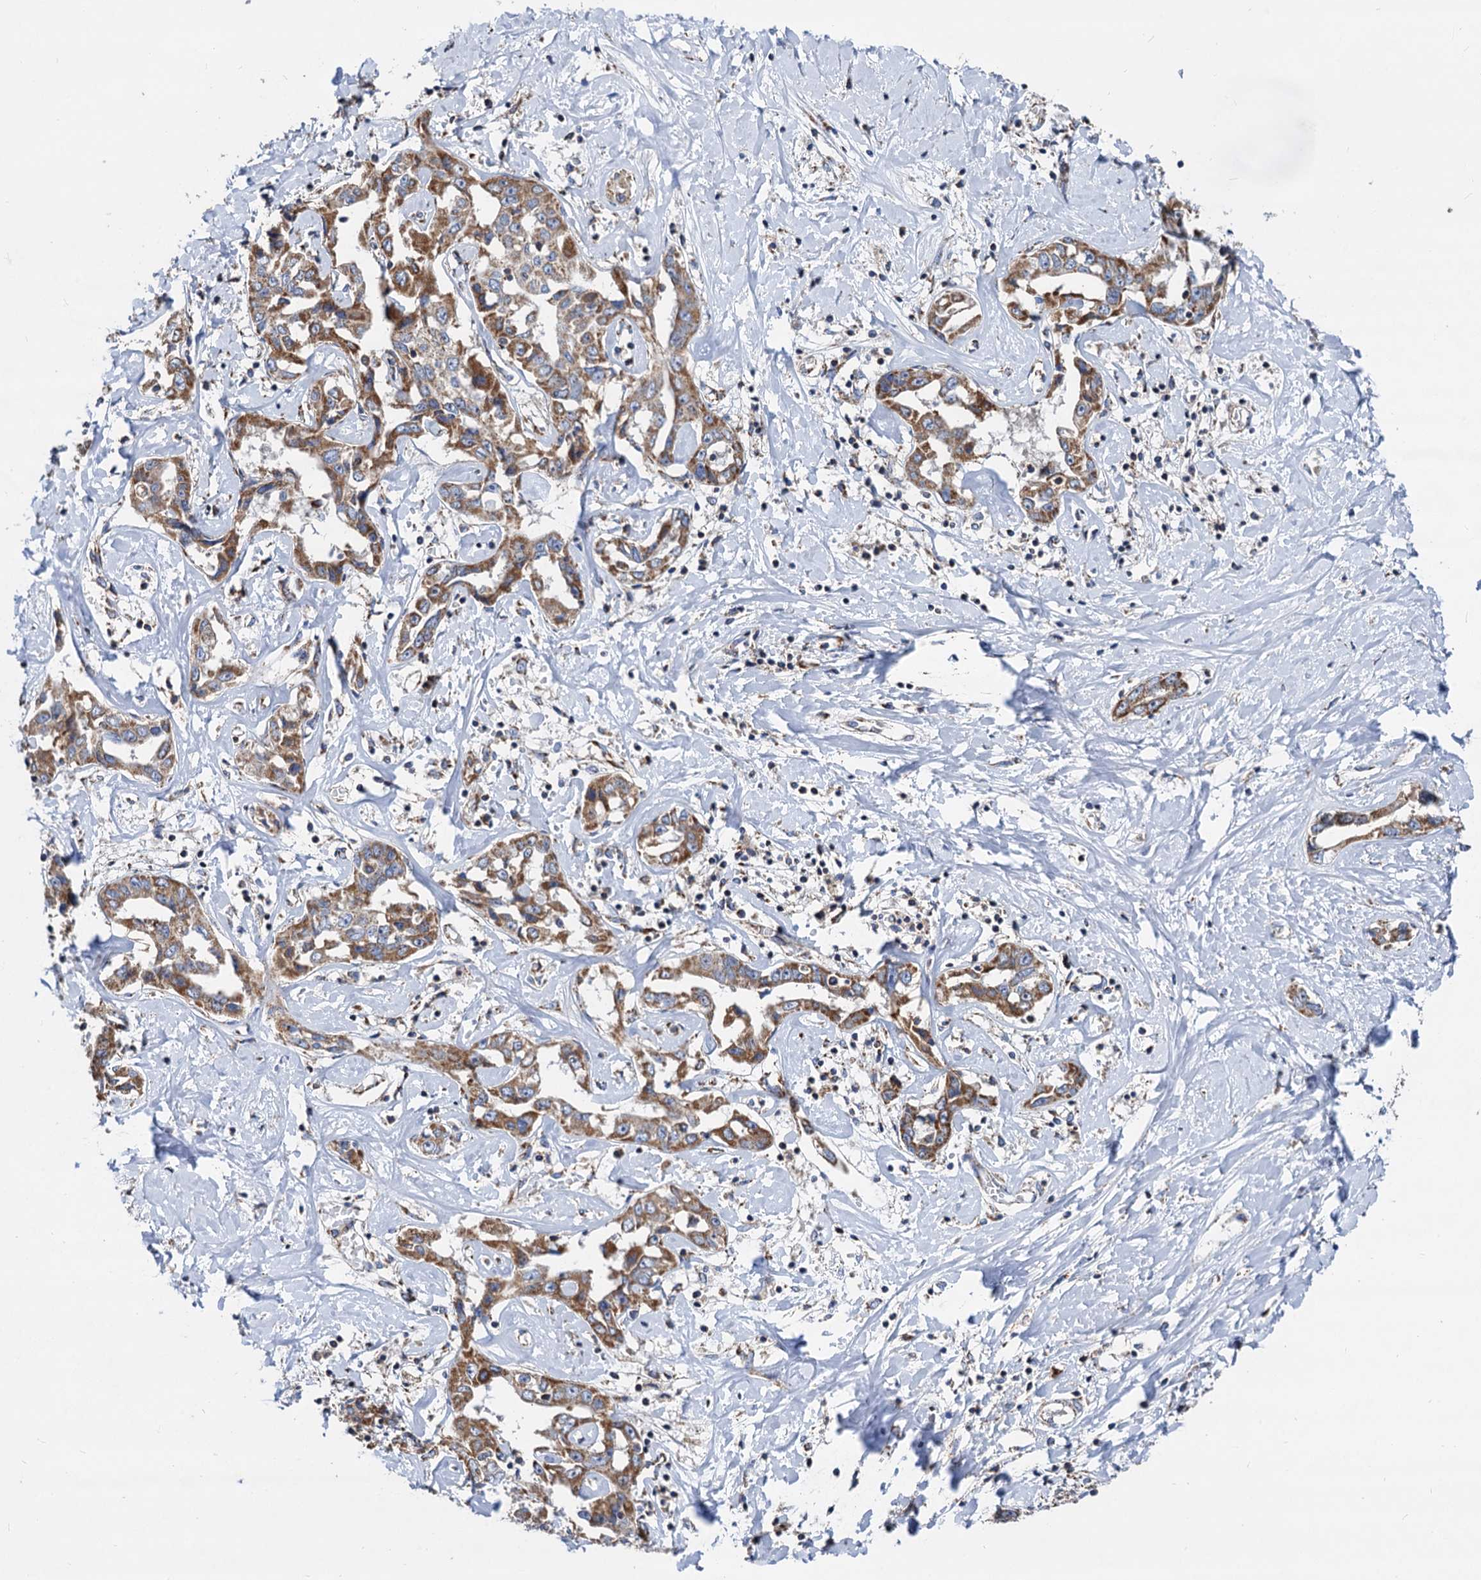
{"staining": {"intensity": "moderate", "quantity": ">75%", "location": "cytoplasmic/membranous"}, "tissue": "liver cancer", "cell_type": "Tumor cells", "image_type": "cancer", "snomed": [{"axis": "morphology", "description": "Cholangiocarcinoma"}, {"axis": "topography", "description": "Liver"}], "caption": "IHC of cholangiocarcinoma (liver) displays medium levels of moderate cytoplasmic/membranous positivity in approximately >75% of tumor cells.", "gene": "TIMM10", "patient": {"sex": "male", "age": 59}}